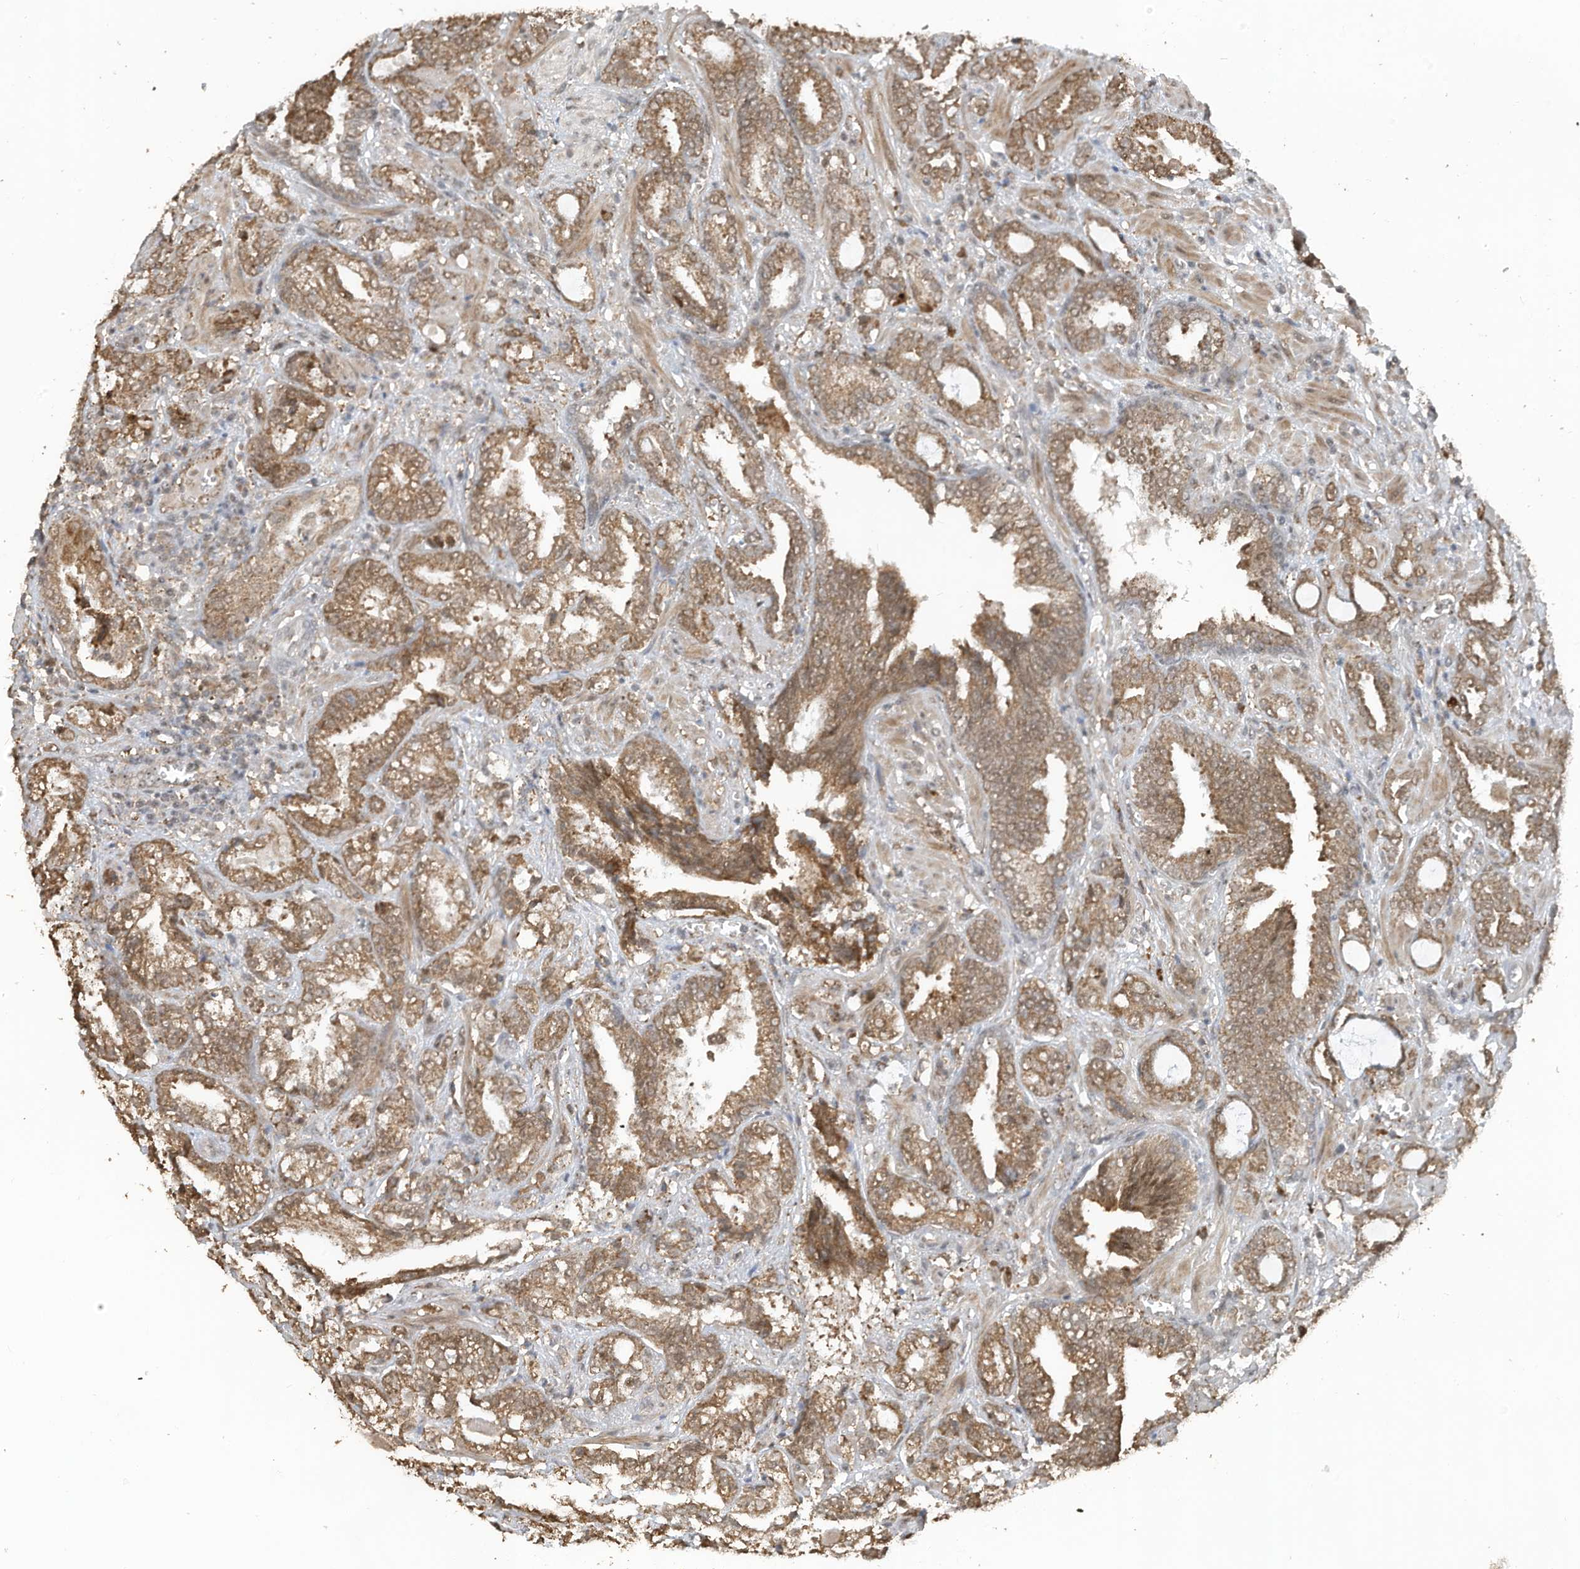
{"staining": {"intensity": "moderate", "quantity": ">75%", "location": "cytoplasmic/membranous"}, "tissue": "prostate cancer", "cell_type": "Tumor cells", "image_type": "cancer", "snomed": [{"axis": "morphology", "description": "Adenocarcinoma, High grade"}, {"axis": "topography", "description": "Prostate and seminal vesicle, NOS"}], "caption": "Tumor cells exhibit medium levels of moderate cytoplasmic/membranous staining in approximately >75% of cells in human prostate cancer.", "gene": "ERLEC1", "patient": {"sex": "male", "age": 67}}